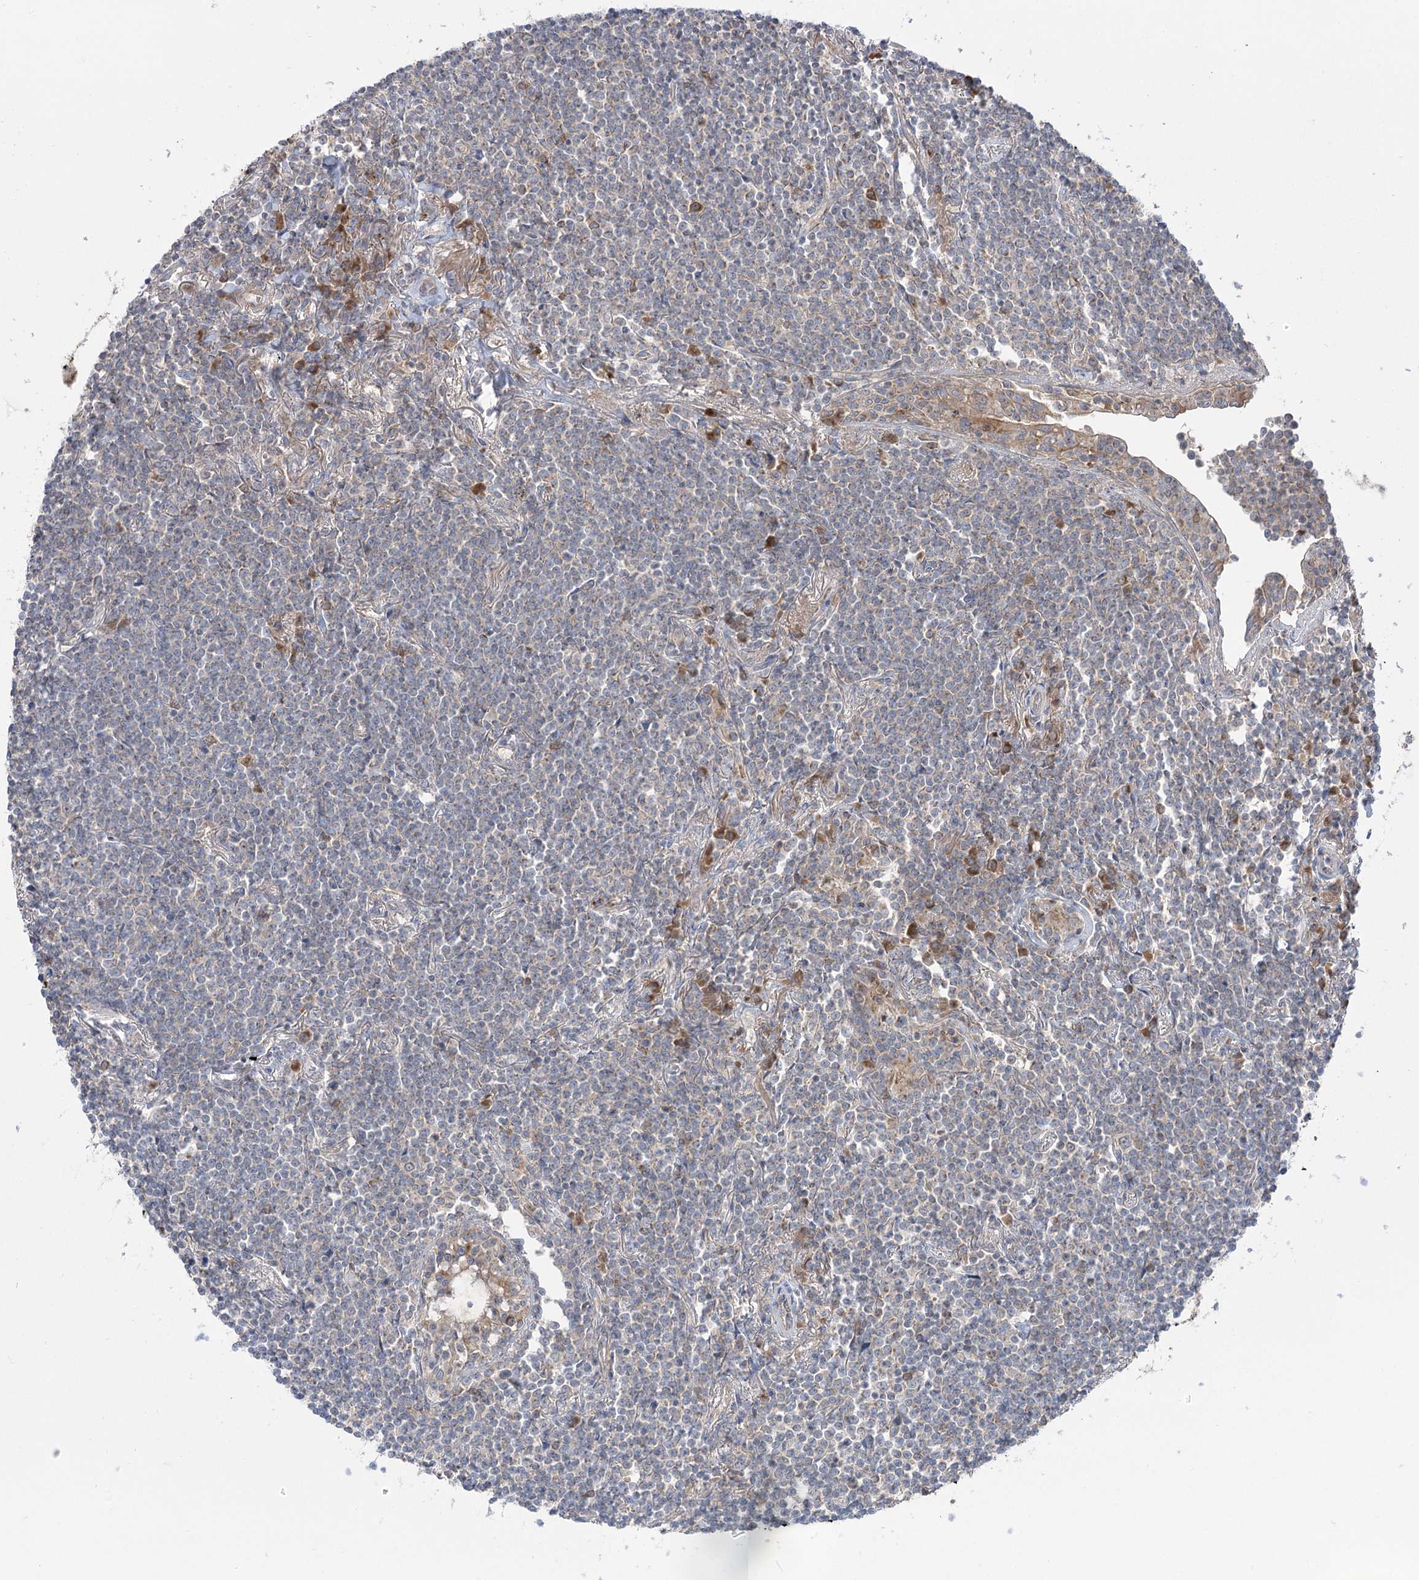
{"staining": {"intensity": "negative", "quantity": "none", "location": "none"}, "tissue": "lymphoma", "cell_type": "Tumor cells", "image_type": "cancer", "snomed": [{"axis": "morphology", "description": "Malignant lymphoma, non-Hodgkin's type, Low grade"}, {"axis": "topography", "description": "Lung"}], "caption": "This is an IHC micrograph of human lymphoma. There is no staining in tumor cells.", "gene": "GBF1", "patient": {"sex": "female", "age": 71}}